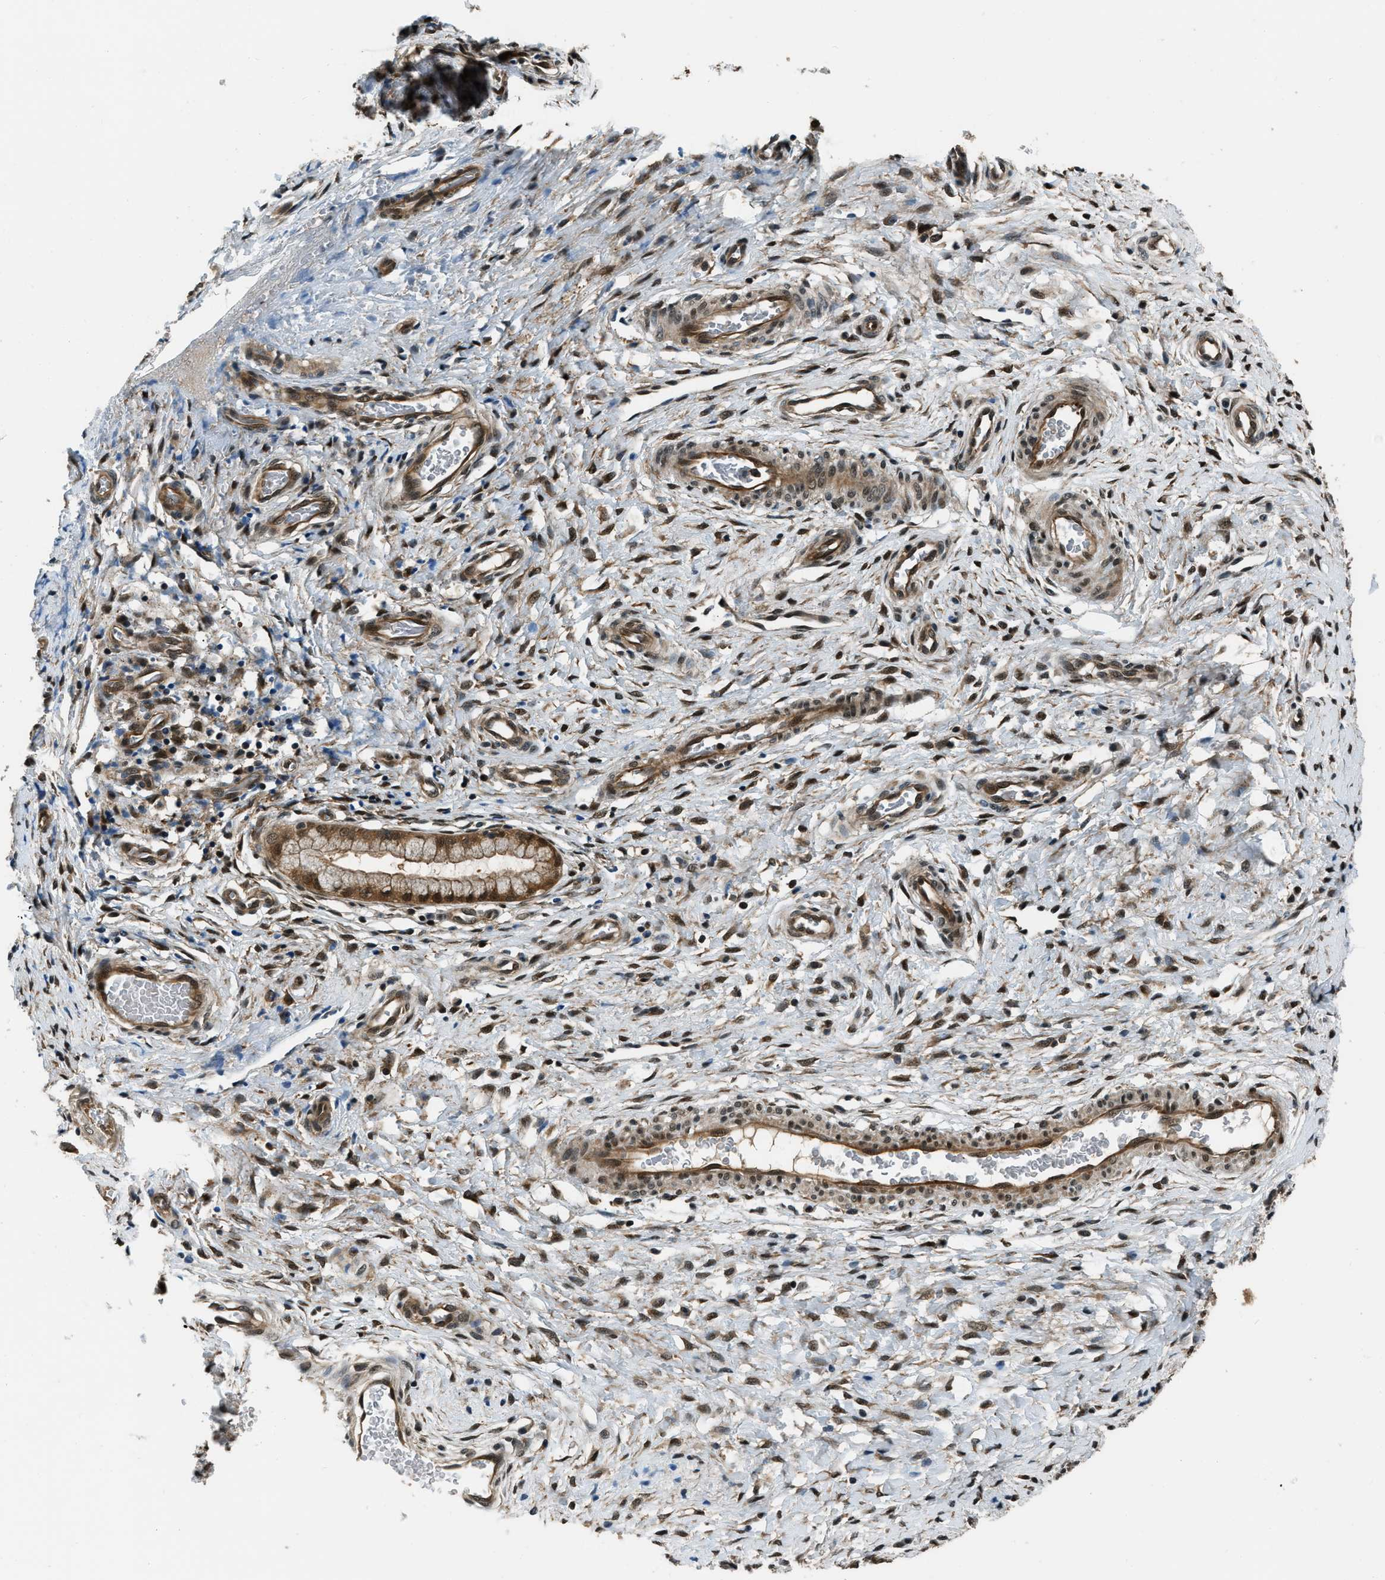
{"staining": {"intensity": "strong", "quantity": ">75%", "location": "cytoplasmic/membranous,nuclear"}, "tissue": "cervix", "cell_type": "Glandular cells", "image_type": "normal", "snomed": [{"axis": "morphology", "description": "Normal tissue, NOS"}, {"axis": "topography", "description": "Cervix"}], "caption": "Protein analysis of benign cervix demonstrates strong cytoplasmic/membranous,nuclear positivity in about >75% of glandular cells. The protein of interest is stained brown, and the nuclei are stained in blue (DAB IHC with brightfield microscopy, high magnification).", "gene": "NUDCD3", "patient": {"sex": "female", "age": 55}}